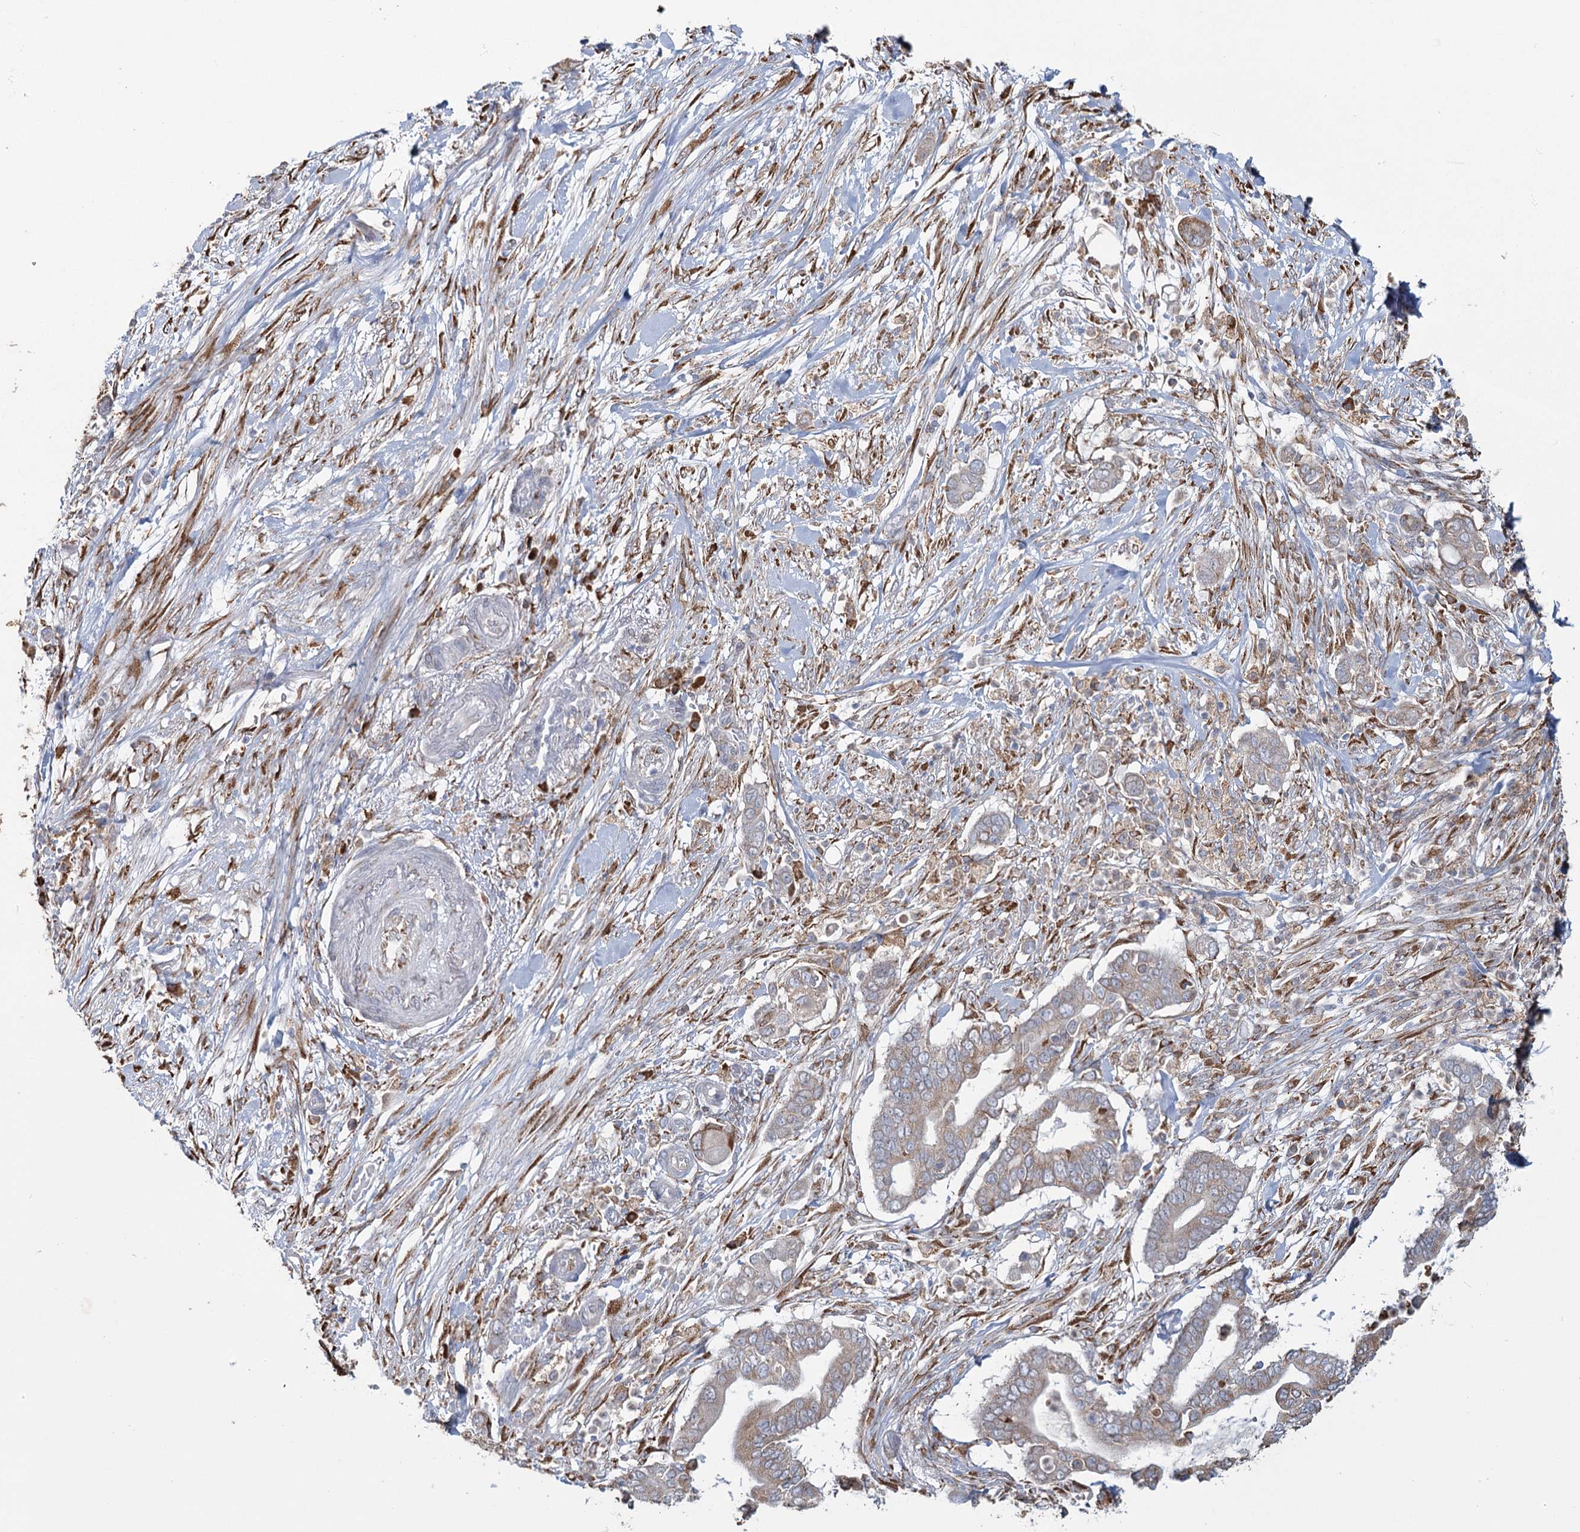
{"staining": {"intensity": "weak", "quantity": "<25%", "location": "cytoplasmic/membranous"}, "tissue": "pancreatic cancer", "cell_type": "Tumor cells", "image_type": "cancer", "snomed": [{"axis": "morphology", "description": "Adenocarcinoma, NOS"}, {"axis": "topography", "description": "Pancreas"}], "caption": "Human pancreatic cancer stained for a protein using IHC exhibits no positivity in tumor cells.", "gene": "ZCCHC9", "patient": {"sex": "male", "age": 68}}